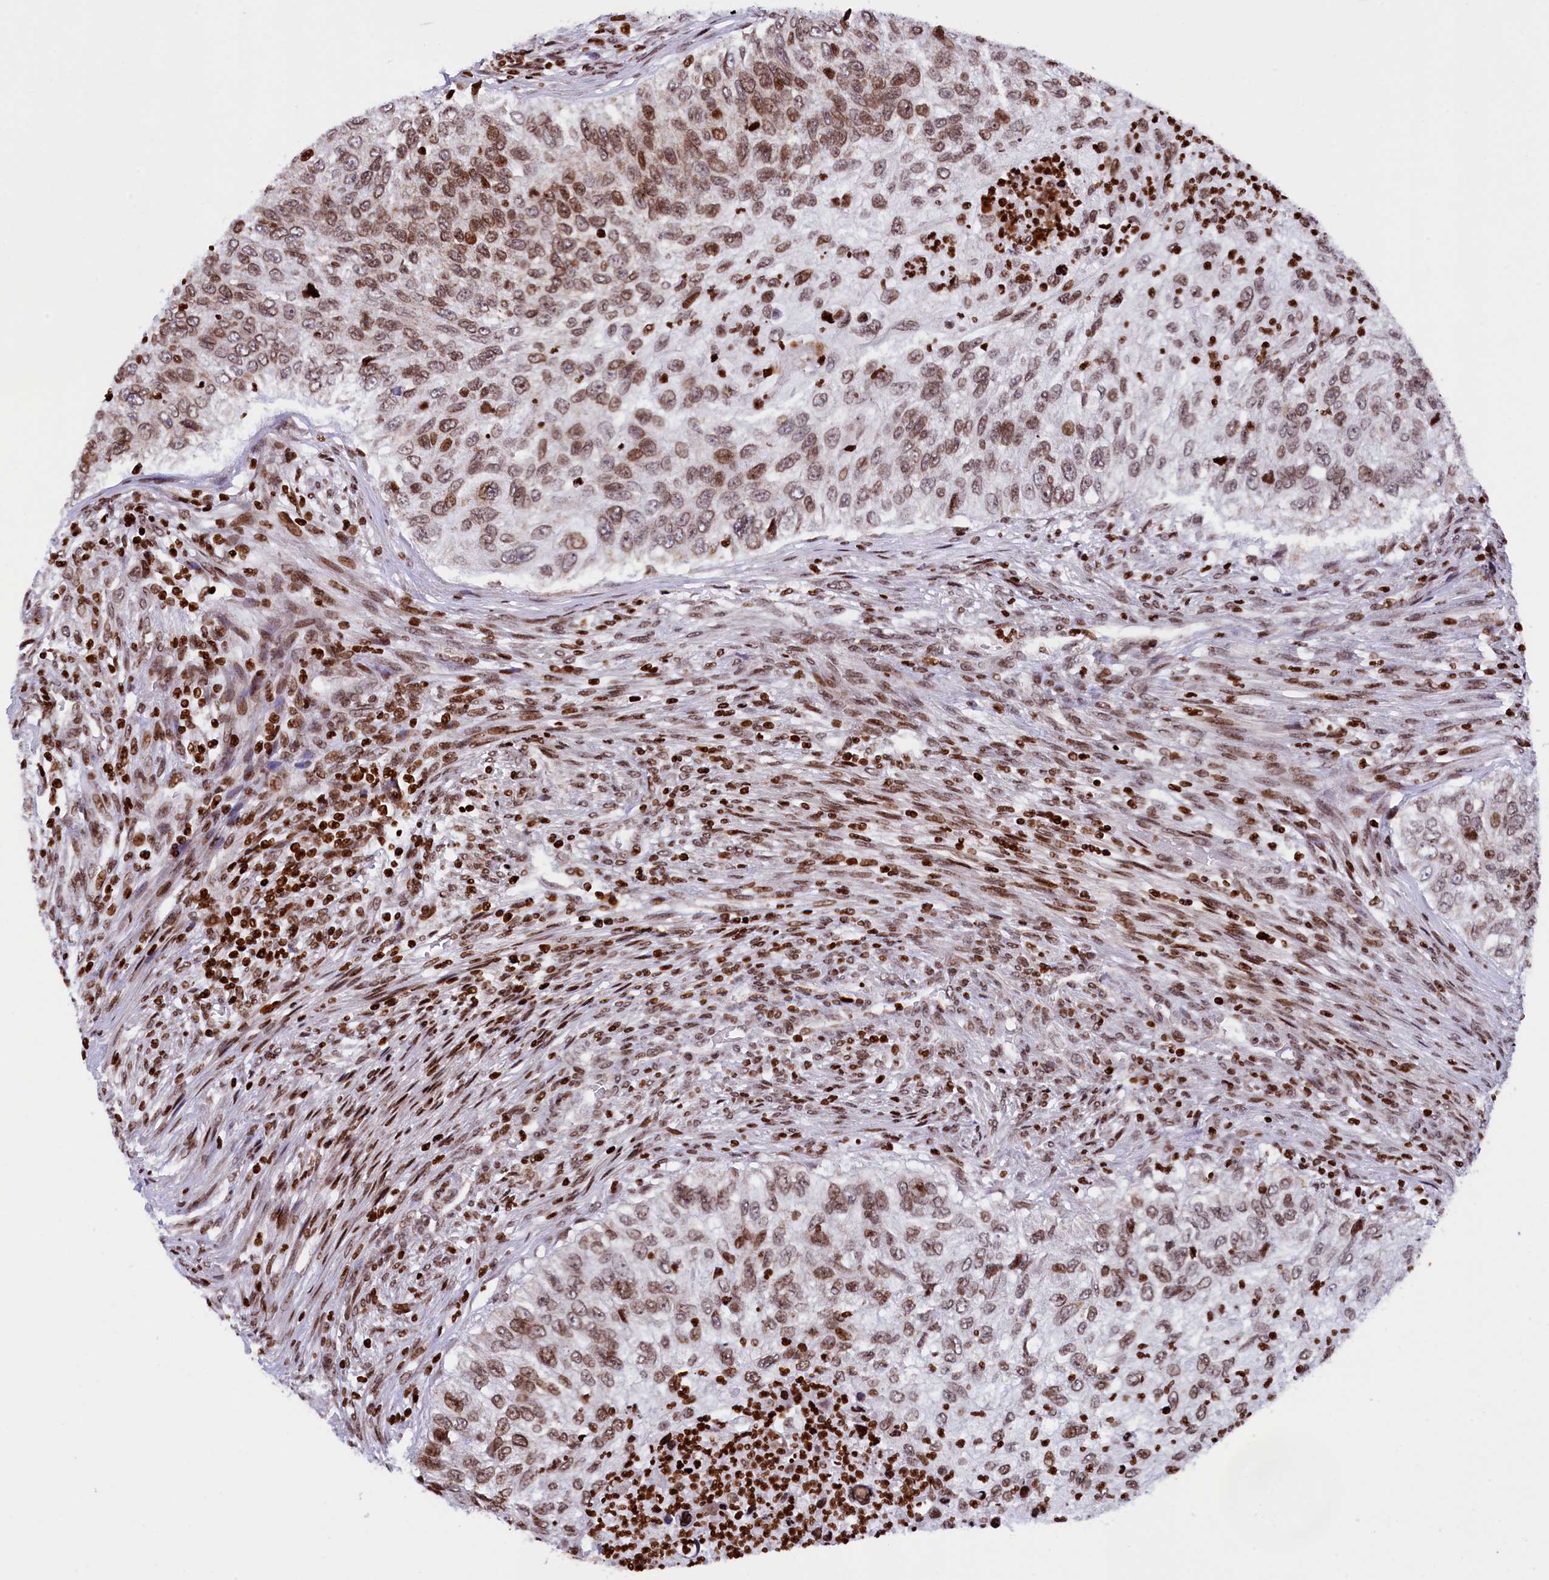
{"staining": {"intensity": "moderate", "quantity": ">75%", "location": "nuclear"}, "tissue": "urothelial cancer", "cell_type": "Tumor cells", "image_type": "cancer", "snomed": [{"axis": "morphology", "description": "Urothelial carcinoma, High grade"}, {"axis": "topography", "description": "Urinary bladder"}], "caption": "Immunohistochemical staining of human urothelial cancer demonstrates medium levels of moderate nuclear protein staining in about >75% of tumor cells.", "gene": "TIMM29", "patient": {"sex": "female", "age": 60}}